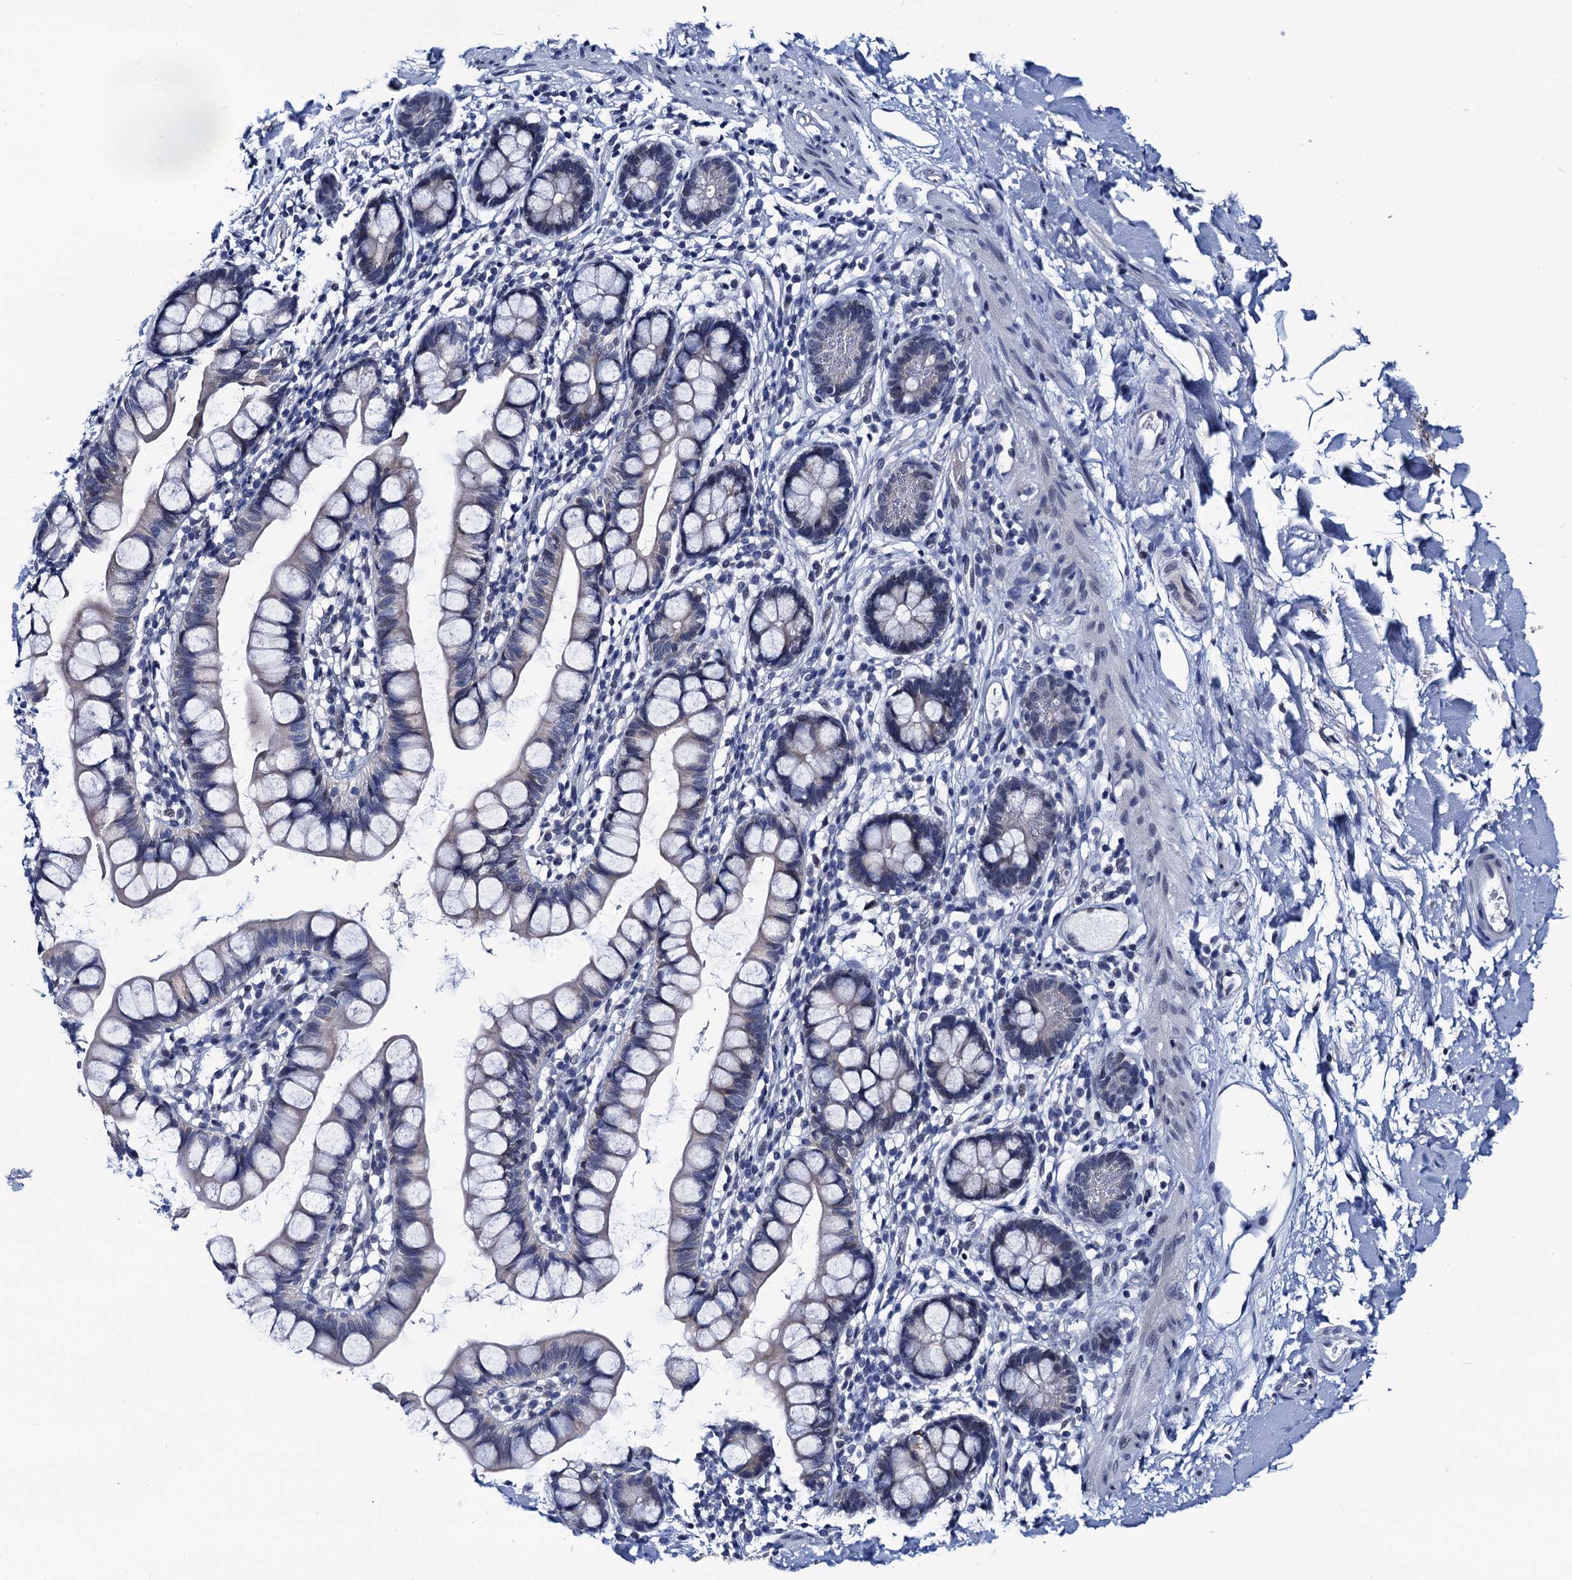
{"staining": {"intensity": "negative", "quantity": "none", "location": "none"}, "tissue": "smooth muscle", "cell_type": "Smooth muscle cells", "image_type": "normal", "snomed": [{"axis": "morphology", "description": "Normal tissue, NOS"}, {"axis": "topography", "description": "Smooth muscle"}, {"axis": "topography", "description": "Small intestine"}], "caption": "Immunohistochemical staining of normal human smooth muscle demonstrates no significant expression in smooth muscle cells.", "gene": "C16orf87", "patient": {"sex": "female", "age": 84}}